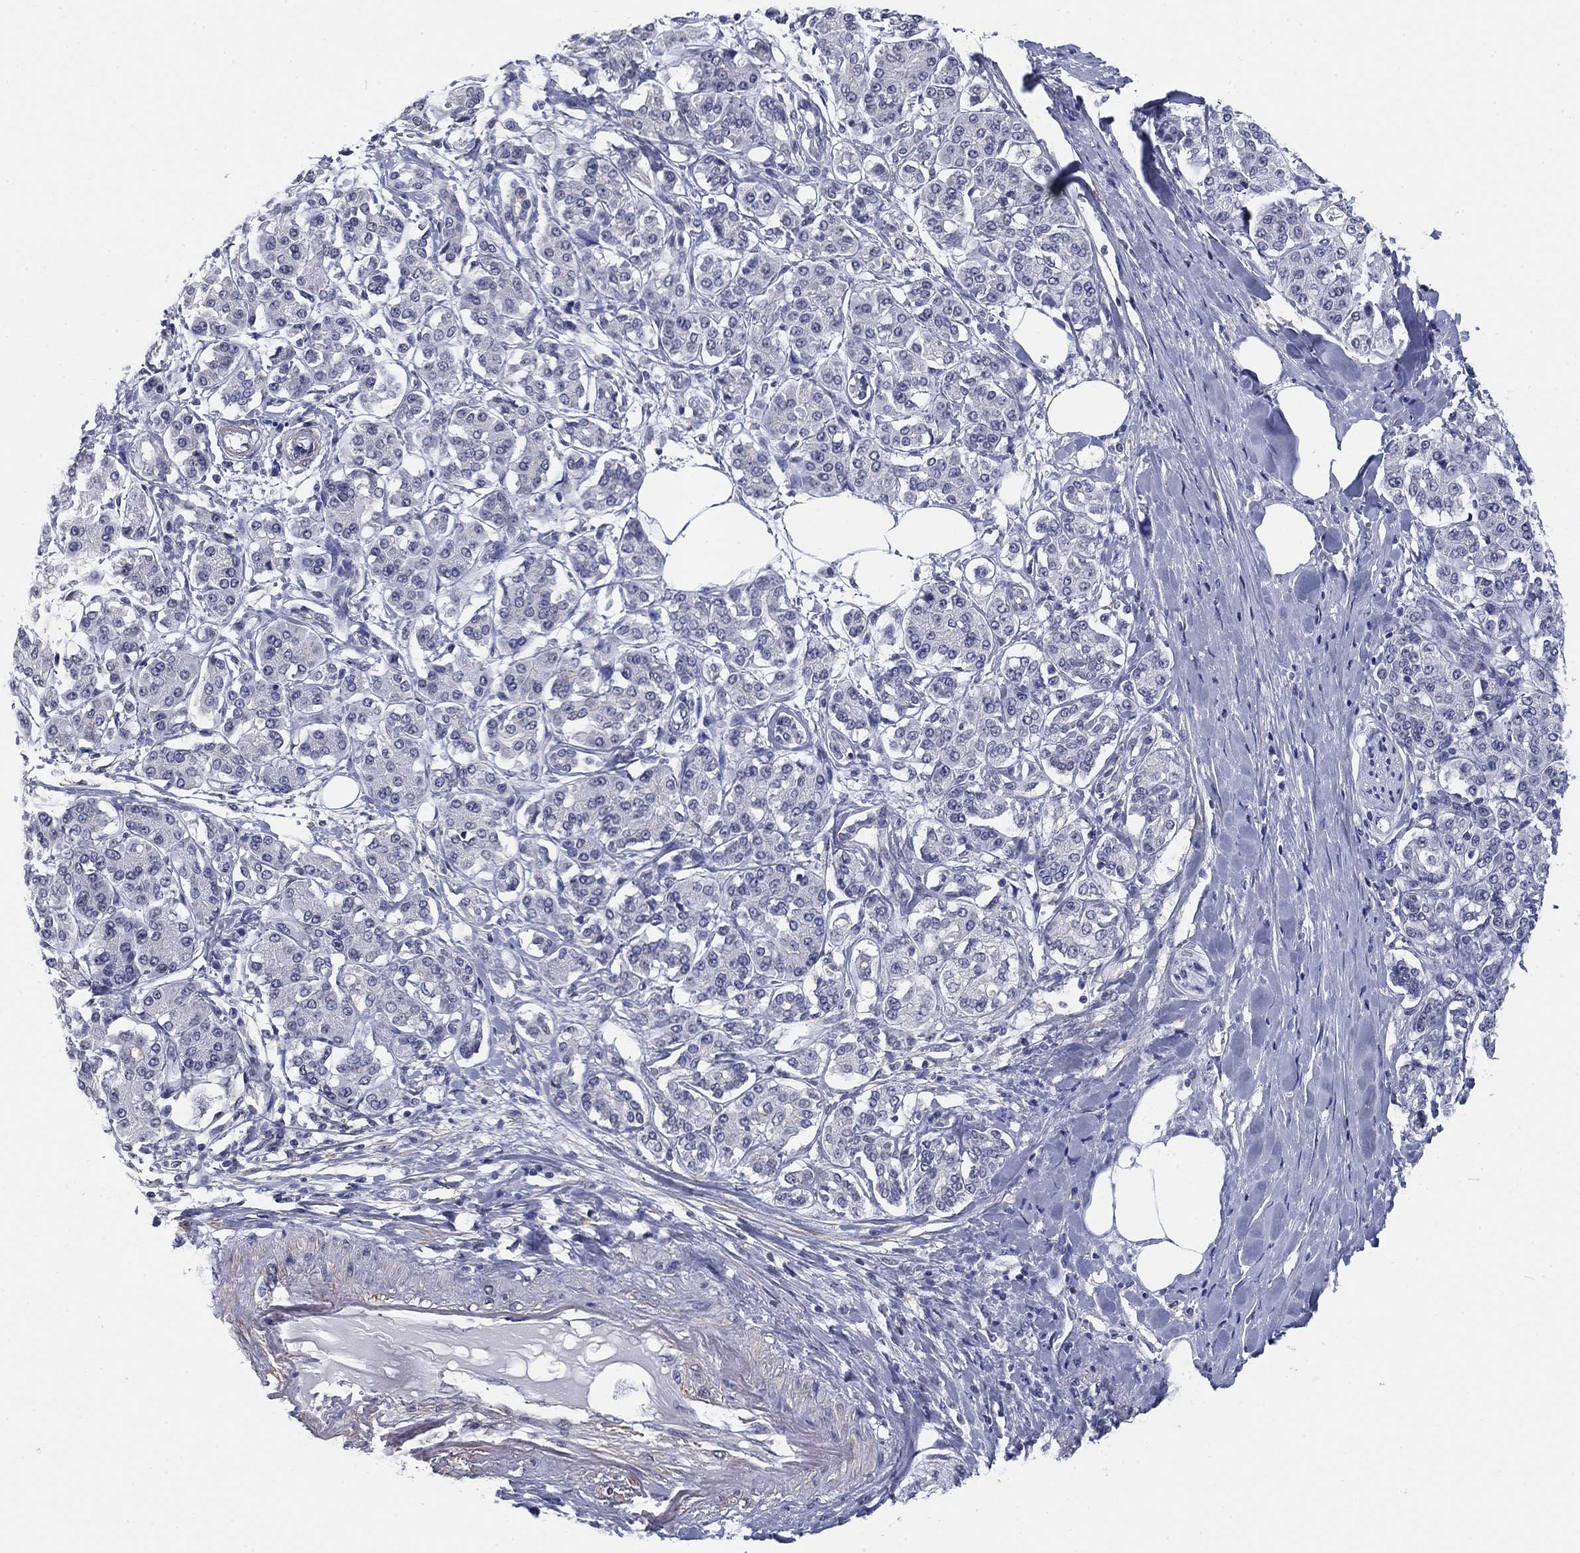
{"staining": {"intensity": "negative", "quantity": "none", "location": "none"}, "tissue": "pancreatic cancer", "cell_type": "Tumor cells", "image_type": "cancer", "snomed": [{"axis": "morphology", "description": "Adenocarcinoma, NOS"}, {"axis": "topography", "description": "Pancreas"}], "caption": "Immunohistochemistry (IHC) photomicrograph of human pancreatic cancer stained for a protein (brown), which reveals no staining in tumor cells.", "gene": "OTUB2", "patient": {"sex": "female", "age": 56}}